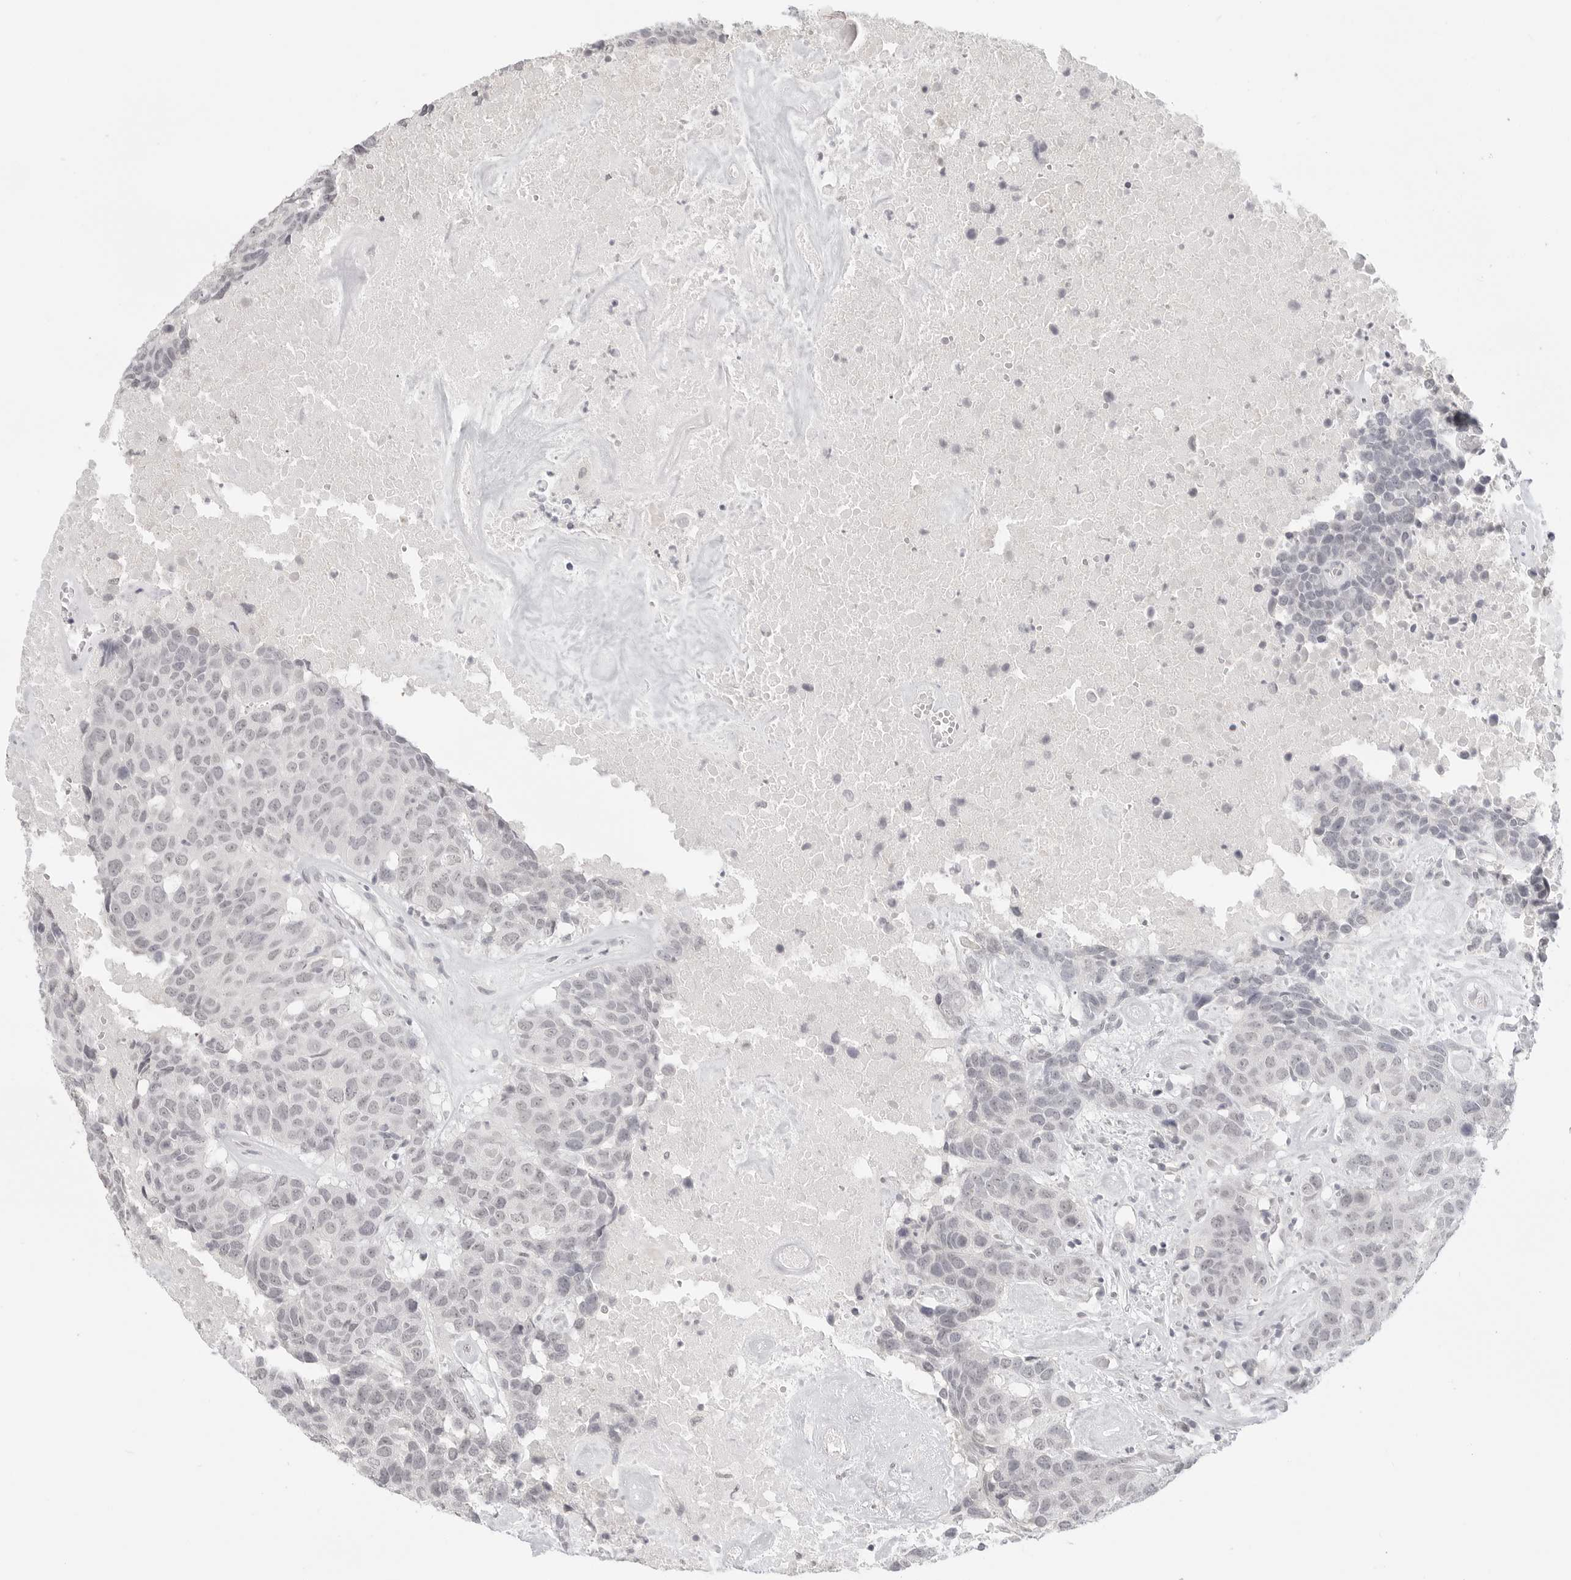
{"staining": {"intensity": "negative", "quantity": "none", "location": "none"}, "tissue": "head and neck cancer", "cell_type": "Tumor cells", "image_type": "cancer", "snomed": [{"axis": "morphology", "description": "Squamous cell carcinoma, NOS"}, {"axis": "topography", "description": "Head-Neck"}], "caption": "This is an immunohistochemistry photomicrograph of head and neck cancer (squamous cell carcinoma). There is no positivity in tumor cells.", "gene": "KLK11", "patient": {"sex": "male", "age": 66}}